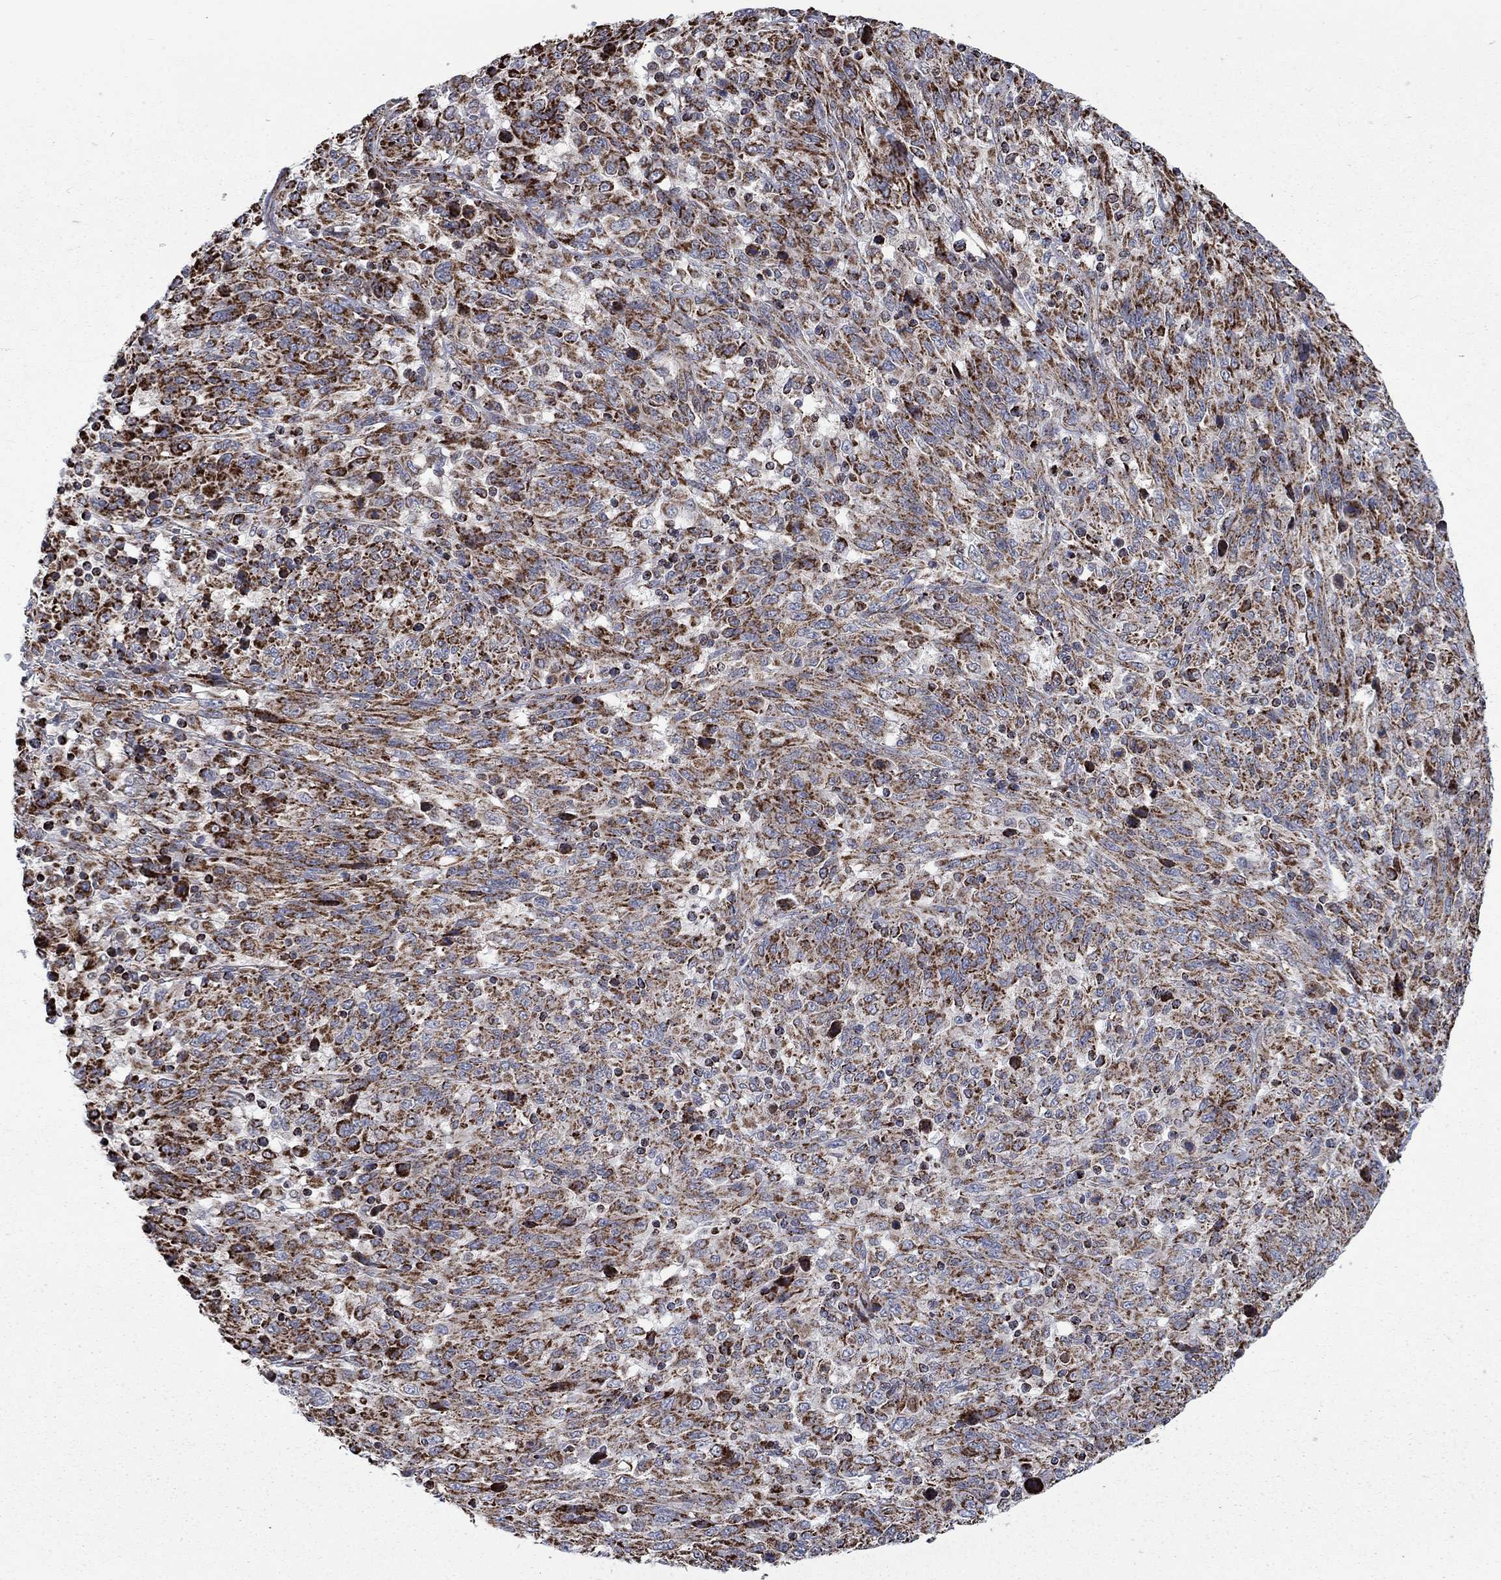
{"staining": {"intensity": "strong", "quantity": ">75%", "location": "cytoplasmic/membranous"}, "tissue": "melanoma", "cell_type": "Tumor cells", "image_type": "cancer", "snomed": [{"axis": "morphology", "description": "Malignant melanoma, NOS"}, {"axis": "topography", "description": "Skin"}], "caption": "Melanoma was stained to show a protein in brown. There is high levels of strong cytoplasmic/membranous staining in about >75% of tumor cells.", "gene": "MOAP1", "patient": {"sex": "female", "age": 91}}